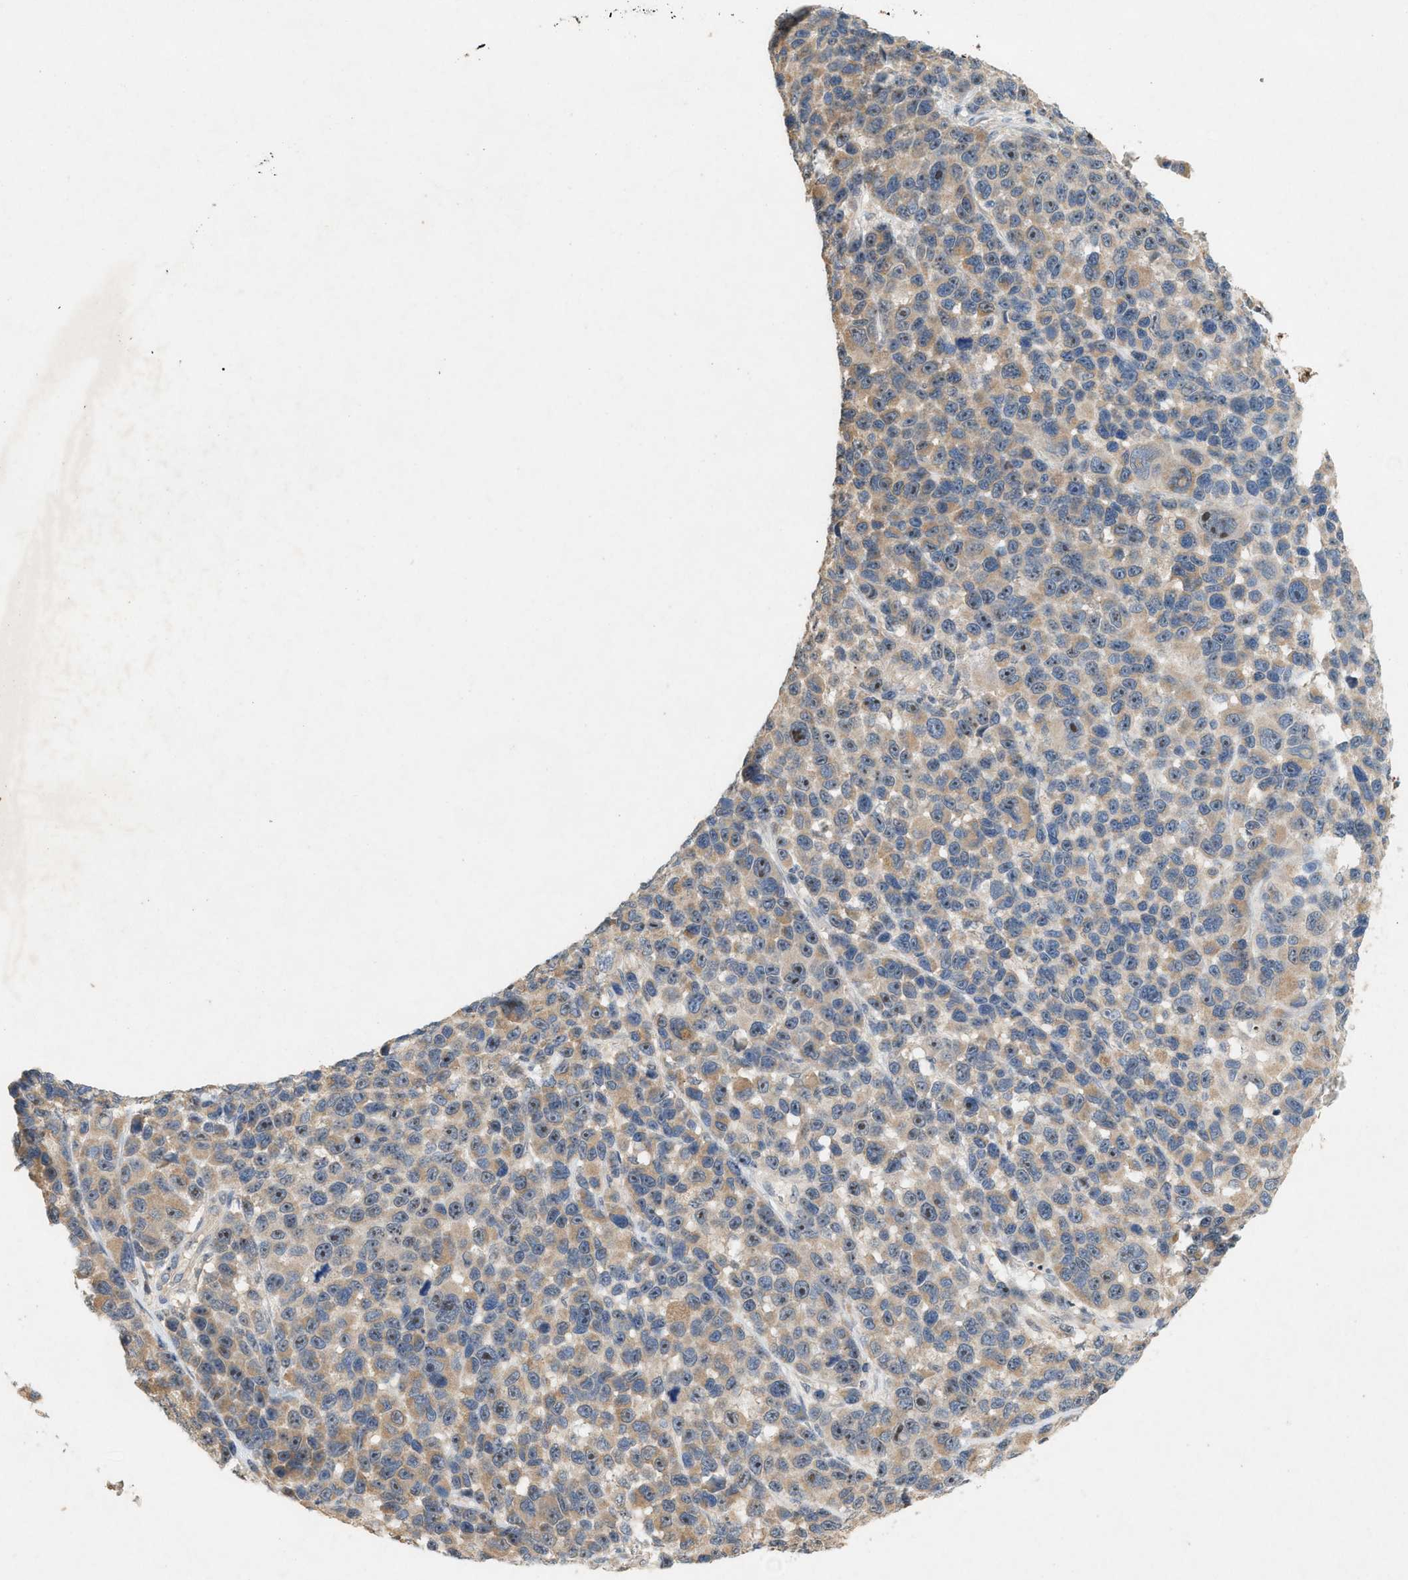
{"staining": {"intensity": "moderate", "quantity": "<25%", "location": "cytoplasmic/membranous,nuclear"}, "tissue": "melanoma", "cell_type": "Tumor cells", "image_type": "cancer", "snomed": [{"axis": "morphology", "description": "Malignant melanoma, NOS"}, {"axis": "topography", "description": "Skin"}], "caption": "There is low levels of moderate cytoplasmic/membranous and nuclear staining in tumor cells of malignant melanoma, as demonstrated by immunohistochemical staining (brown color).", "gene": "DCAF7", "patient": {"sex": "male", "age": 53}}